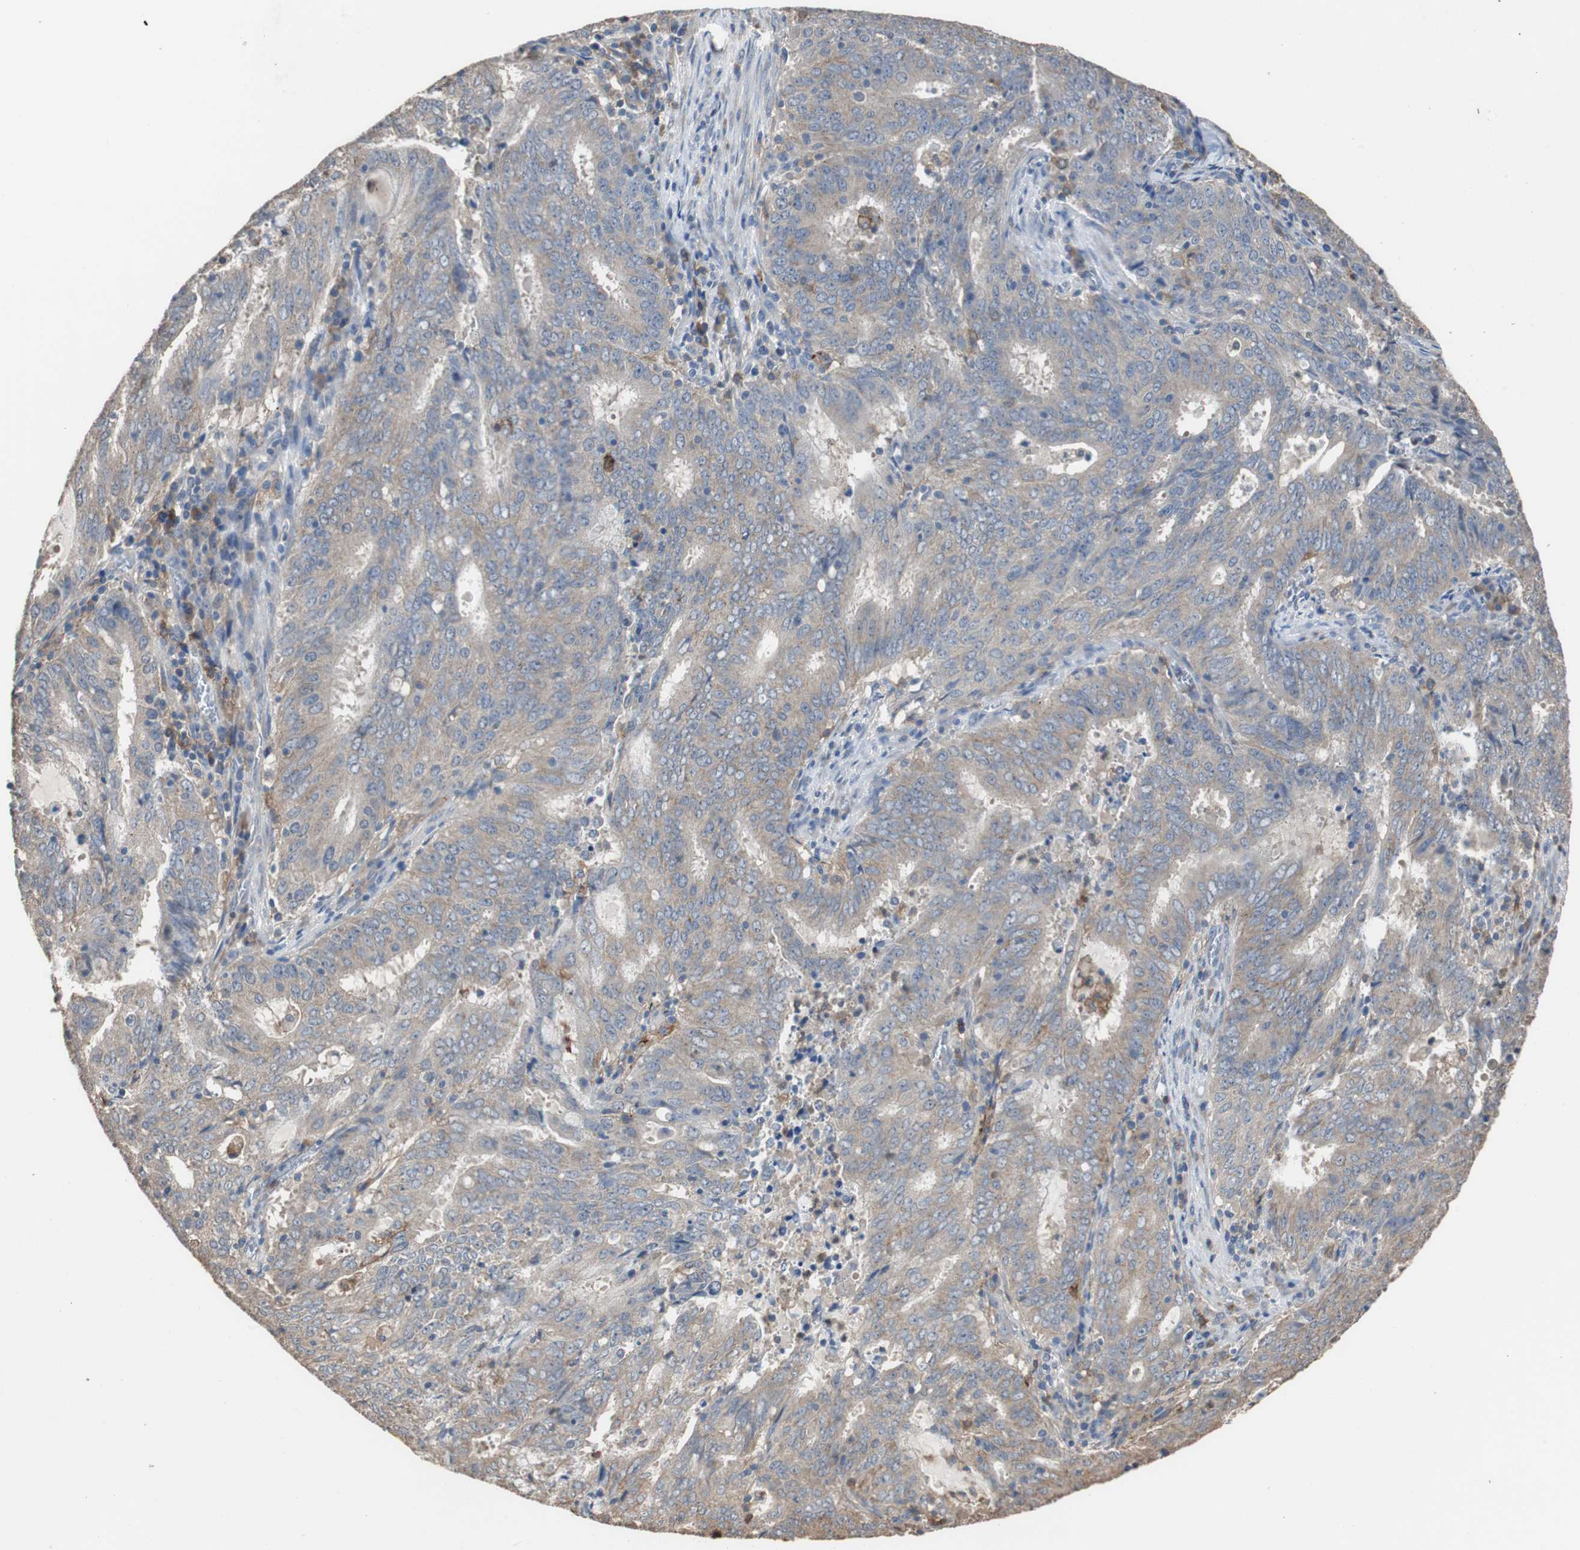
{"staining": {"intensity": "weak", "quantity": ">75%", "location": "cytoplasmic/membranous"}, "tissue": "cervical cancer", "cell_type": "Tumor cells", "image_type": "cancer", "snomed": [{"axis": "morphology", "description": "Adenocarcinoma, NOS"}, {"axis": "topography", "description": "Cervix"}], "caption": "IHC staining of adenocarcinoma (cervical), which demonstrates low levels of weak cytoplasmic/membranous expression in approximately >75% of tumor cells indicating weak cytoplasmic/membranous protein staining. The staining was performed using DAB (3,3'-diaminobenzidine) (brown) for protein detection and nuclei were counterstained in hematoxylin (blue).", "gene": "SCIMP", "patient": {"sex": "female", "age": 44}}